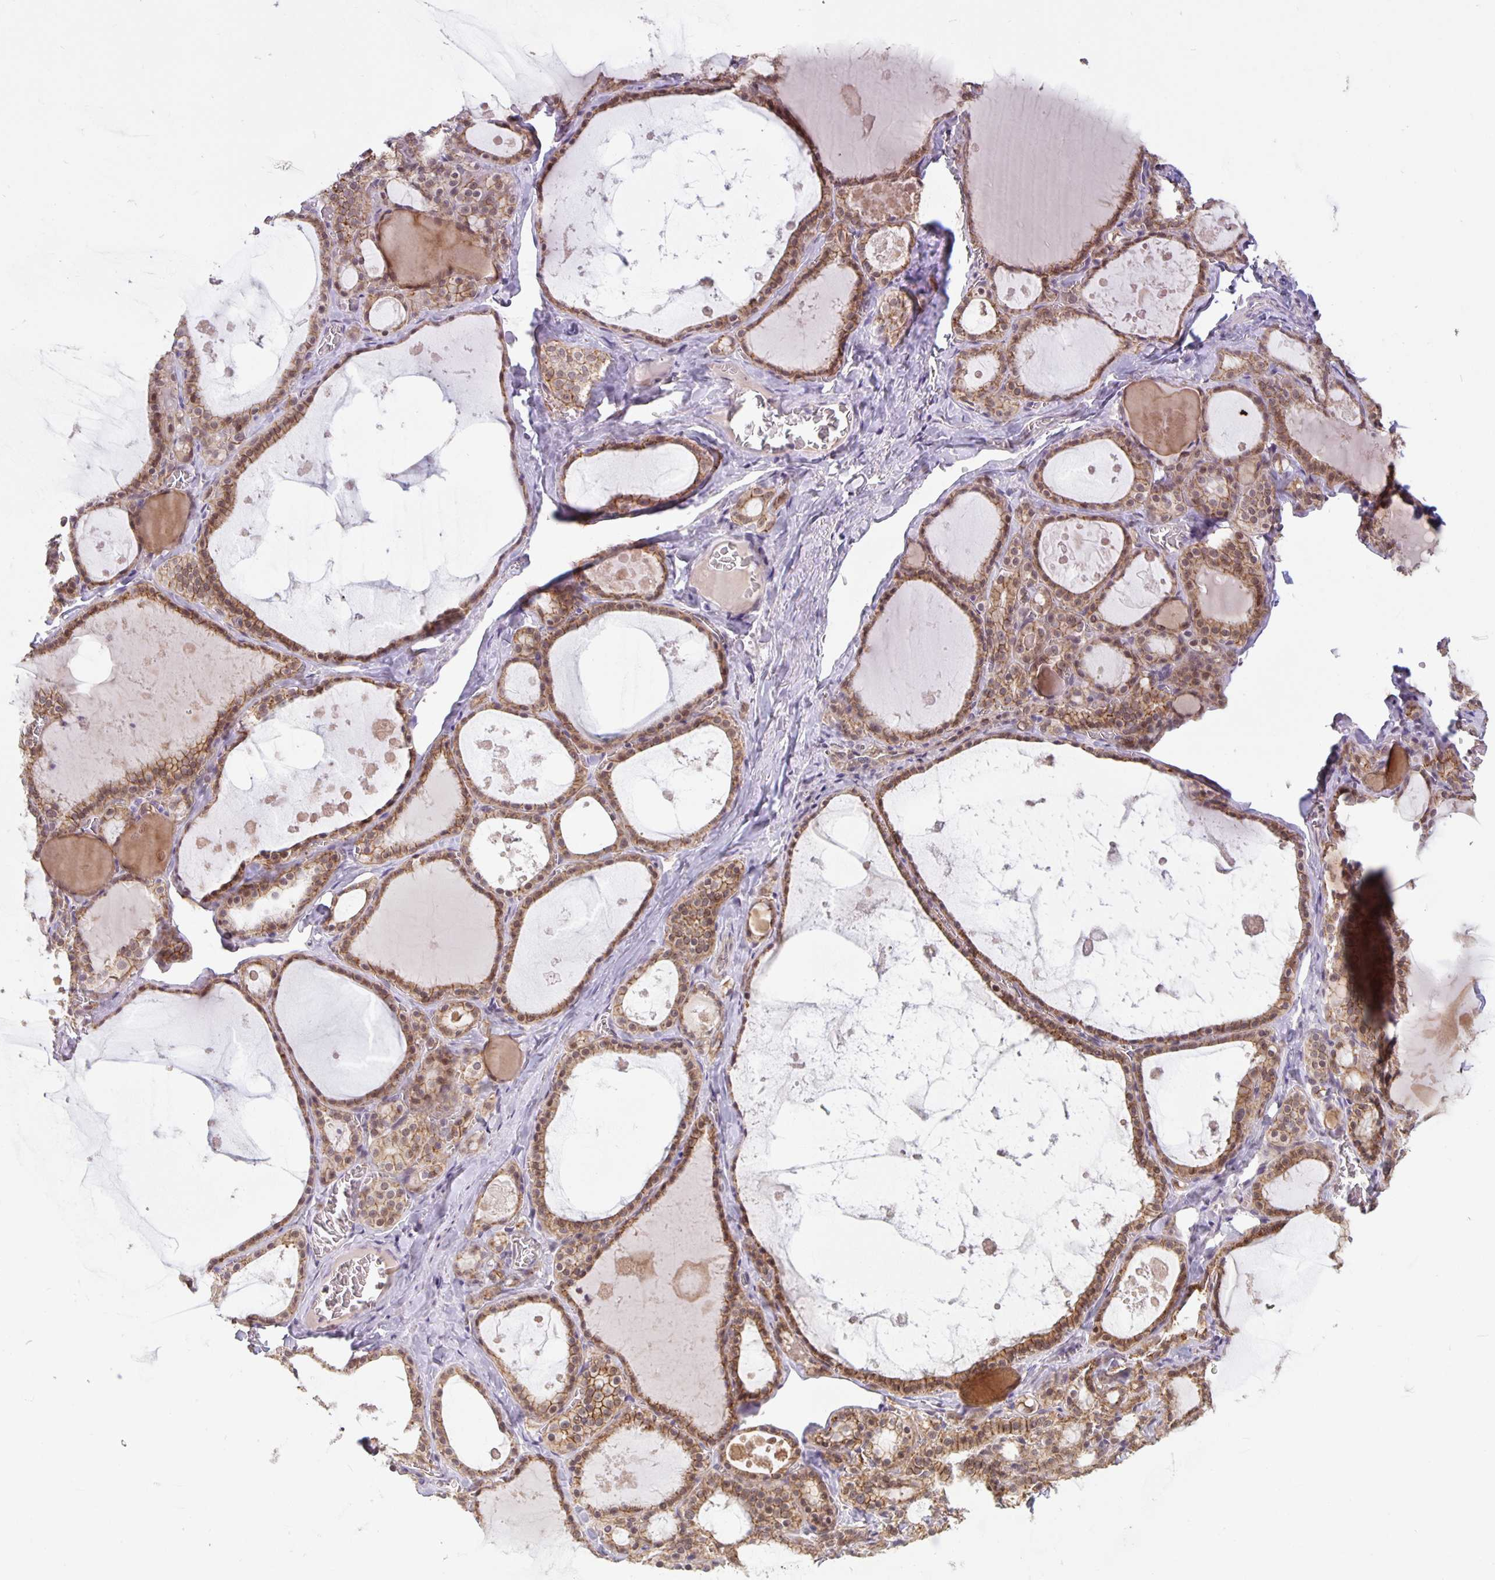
{"staining": {"intensity": "moderate", "quantity": ">75%", "location": "cytoplasmic/membranous"}, "tissue": "thyroid gland", "cell_type": "Glandular cells", "image_type": "normal", "snomed": [{"axis": "morphology", "description": "Normal tissue, NOS"}, {"axis": "topography", "description": "Thyroid gland"}], "caption": "Immunohistochemical staining of unremarkable thyroid gland shows moderate cytoplasmic/membranous protein positivity in about >75% of glandular cells. The protein is stained brown, and the nuclei are stained in blue (DAB (3,3'-diaminobenzidine) IHC with brightfield microscopy, high magnification).", "gene": "ARVCF", "patient": {"sex": "male", "age": 56}}